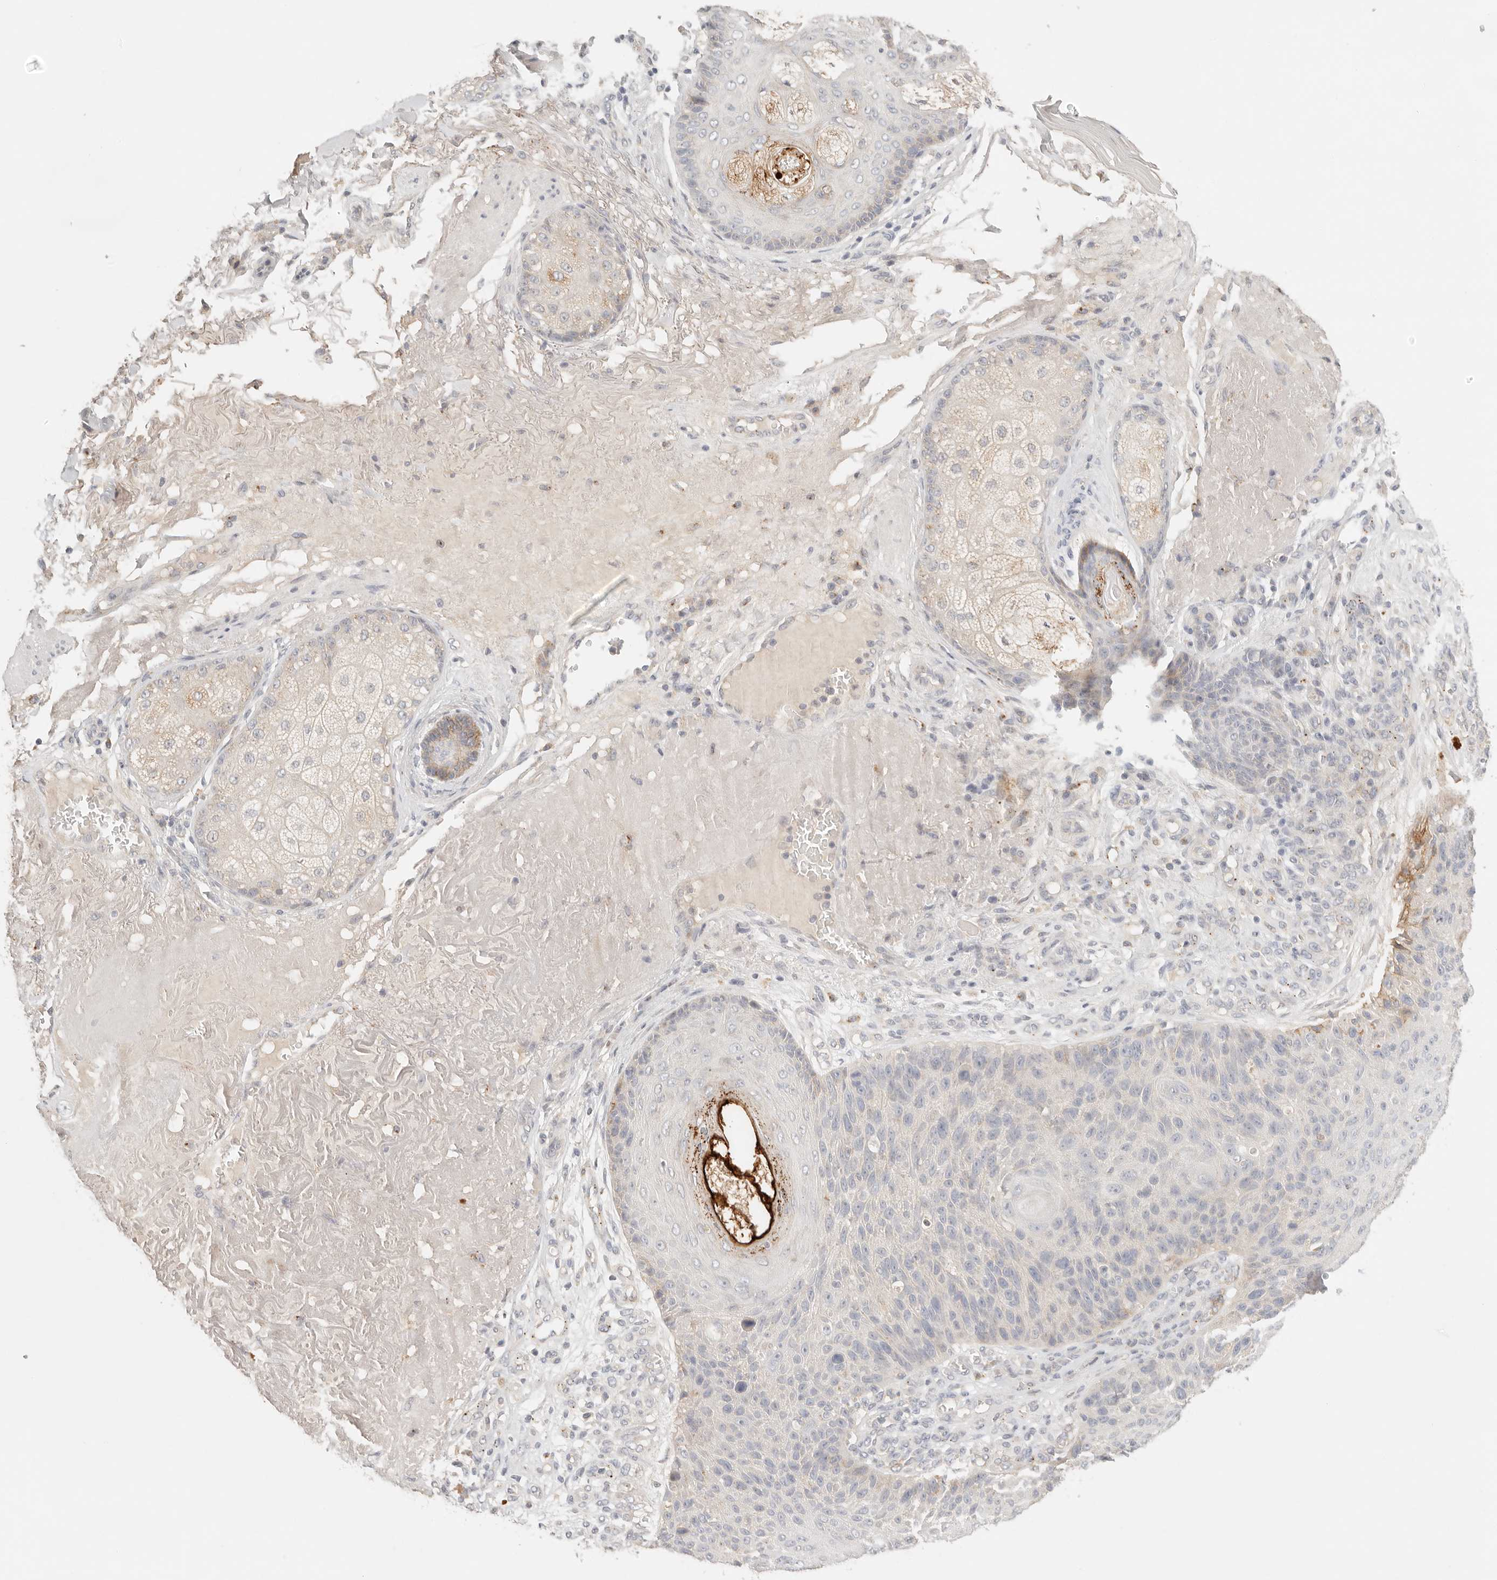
{"staining": {"intensity": "negative", "quantity": "none", "location": "none"}, "tissue": "skin cancer", "cell_type": "Tumor cells", "image_type": "cancer", "snomed": [{"axis": "morphology", "description": "Squamous cell carcinoma, NOS"}, {"axis": "topography", "description": "Skin"}], "caption": "Immunohistochemical staining of skin cancer displays no significant positivity in tumor cells.", "gene": "CEP120", "patient": {"sex": "female", "age": 88}}